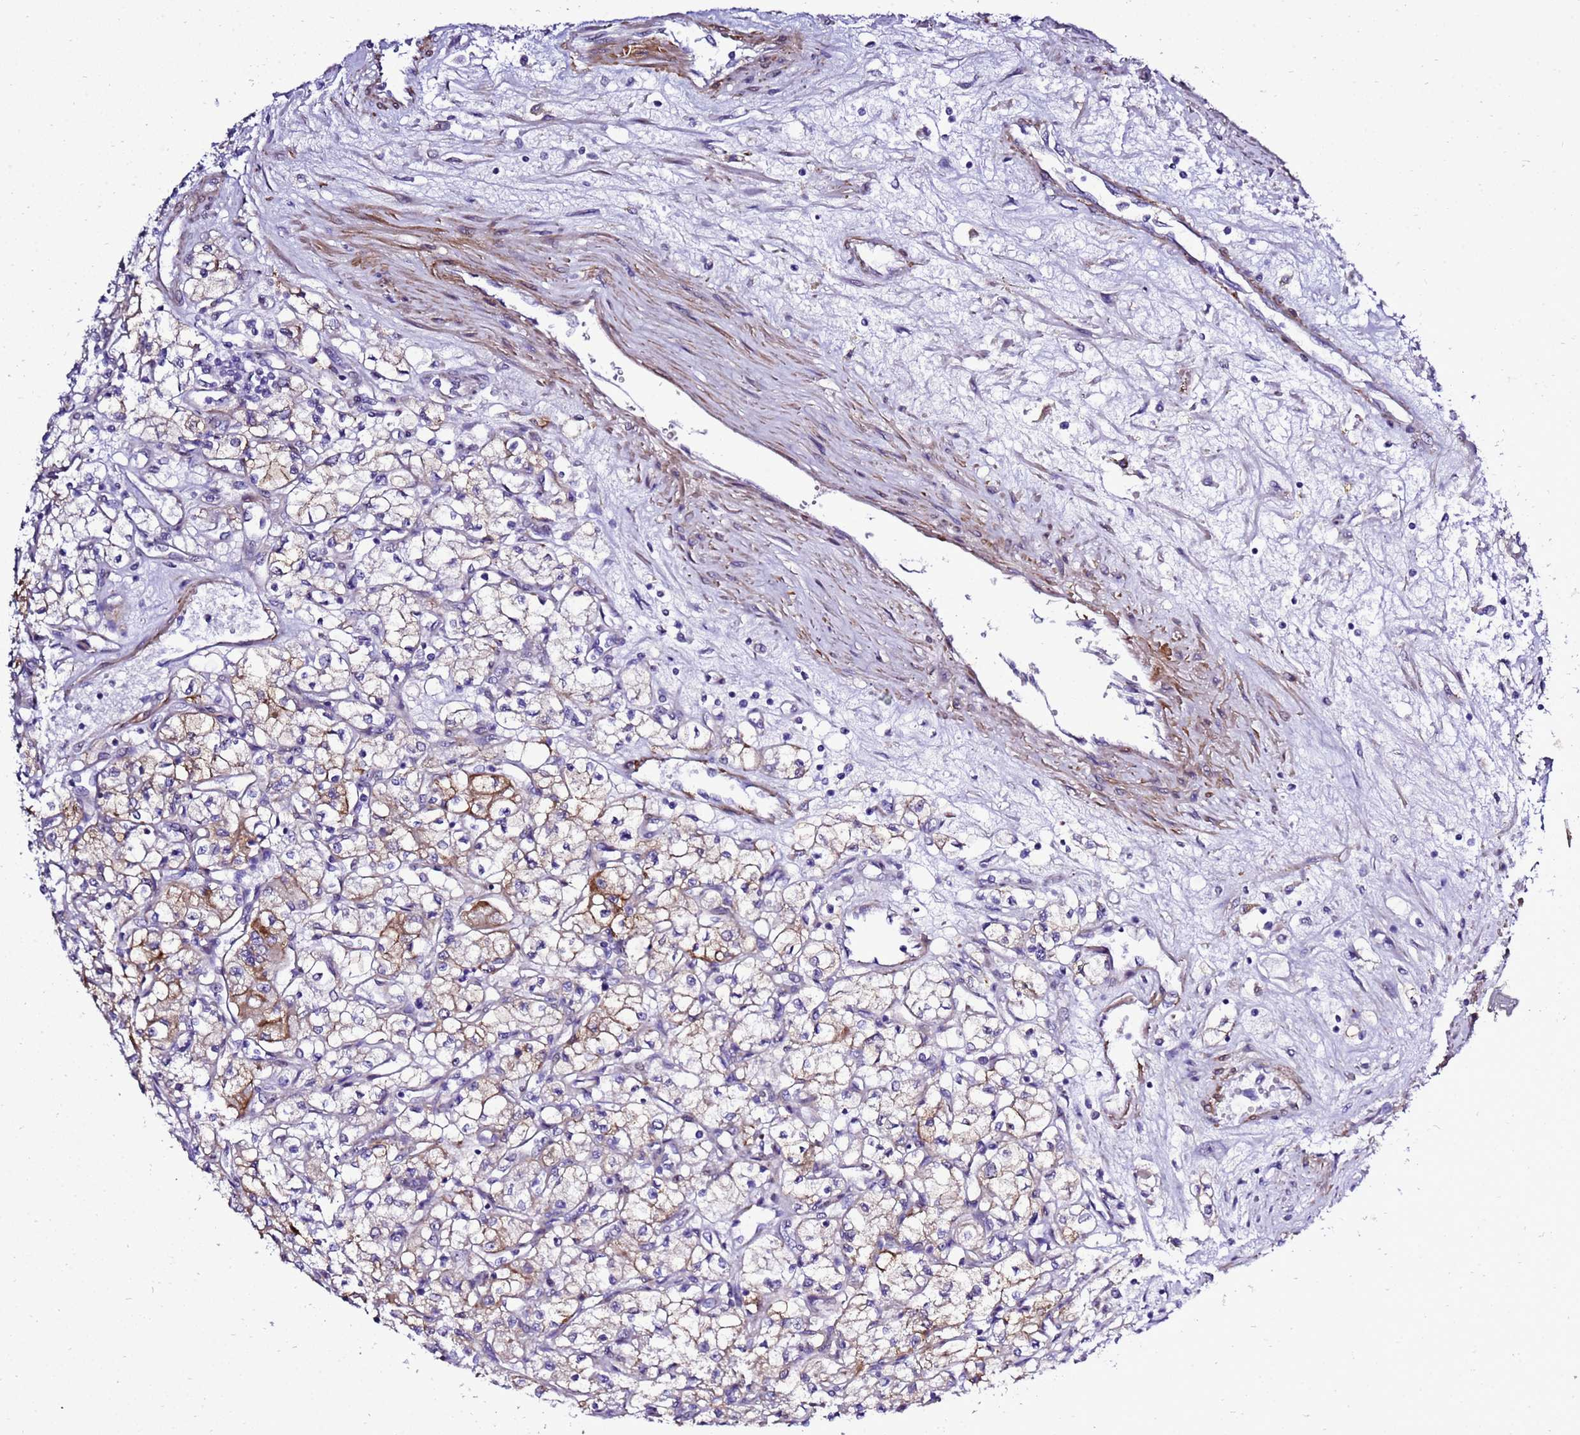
{"staining": {"intensity": "moderate", "quantity": "<25%", "location": "cytoplasmic/membranous"}, "tissue": "renal cancer", "cell_type": "Tumor cells", "image_type": "cancer", "snomed": [{"axis": "morphology", "description": "Adenocarcinoma, NOS"}, {"axis": "topography", "description": "Kidney"}], "caption": "This micrograph demonstrates immunohistochemistry (IHC) staining of human adenocarcinoma (renal), with low moderate cytoplasmic/membranous positivity in about <25% of tumor cells.", "gene": "GZF1", "patient": {"sex": "male", "age": 59}}